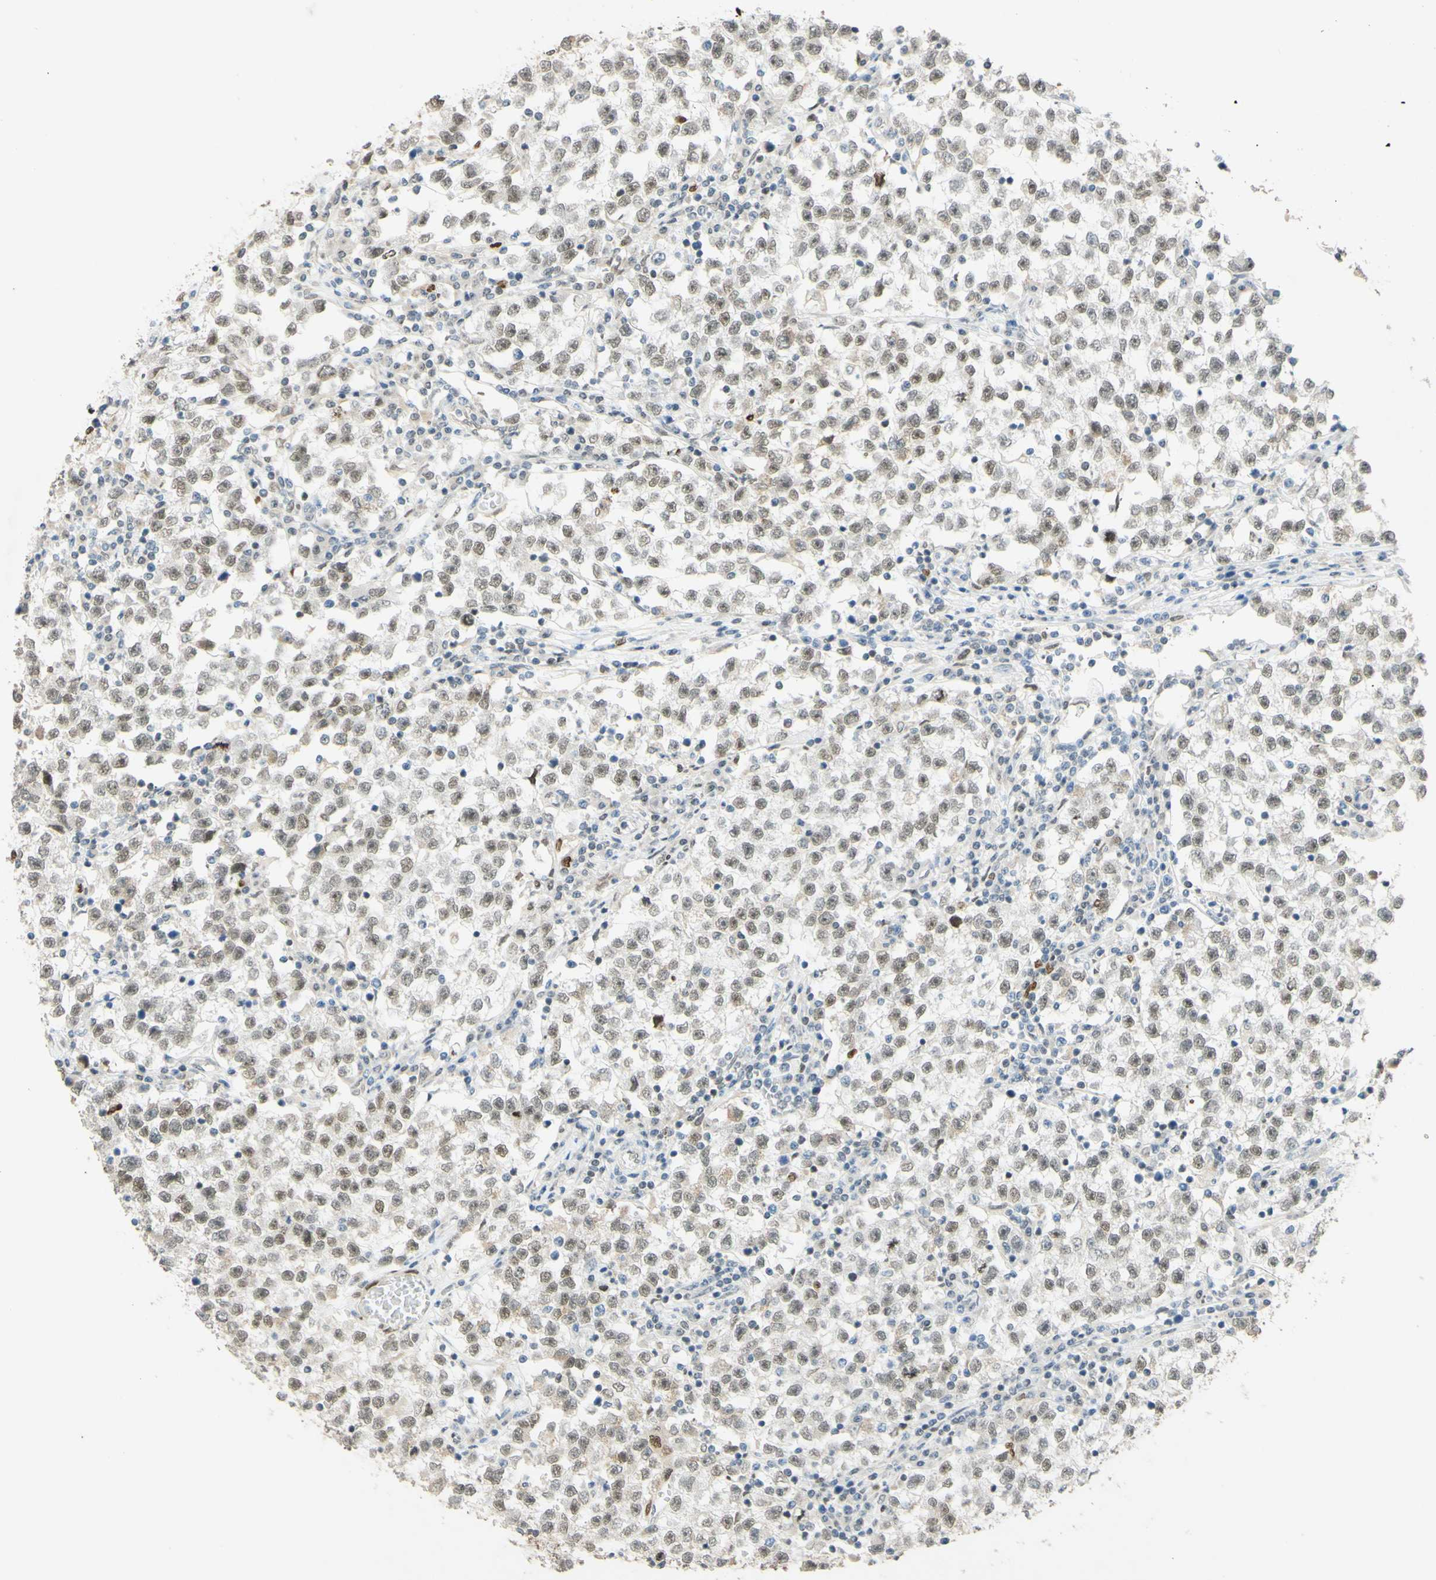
{"staining": {"intensity": "weak", "quantity": ">75%", "location": "nuclear"}, "tissue": "testis cancer", "cell_type": "Tumor cells", "image_type": "cancer", "snomed": [{"axis": "morphology", "description": "Seminoma, NOS"}, {"axis": "topography", "description": "Testis"}], "caption": "Seminoma (testis) was stained to show a protein in brown. There is low levels of weak nuclear expression in approximately >75% of tumor cells.", "gene": "POLB", "patient": {"sex": "male", "age": 22}}